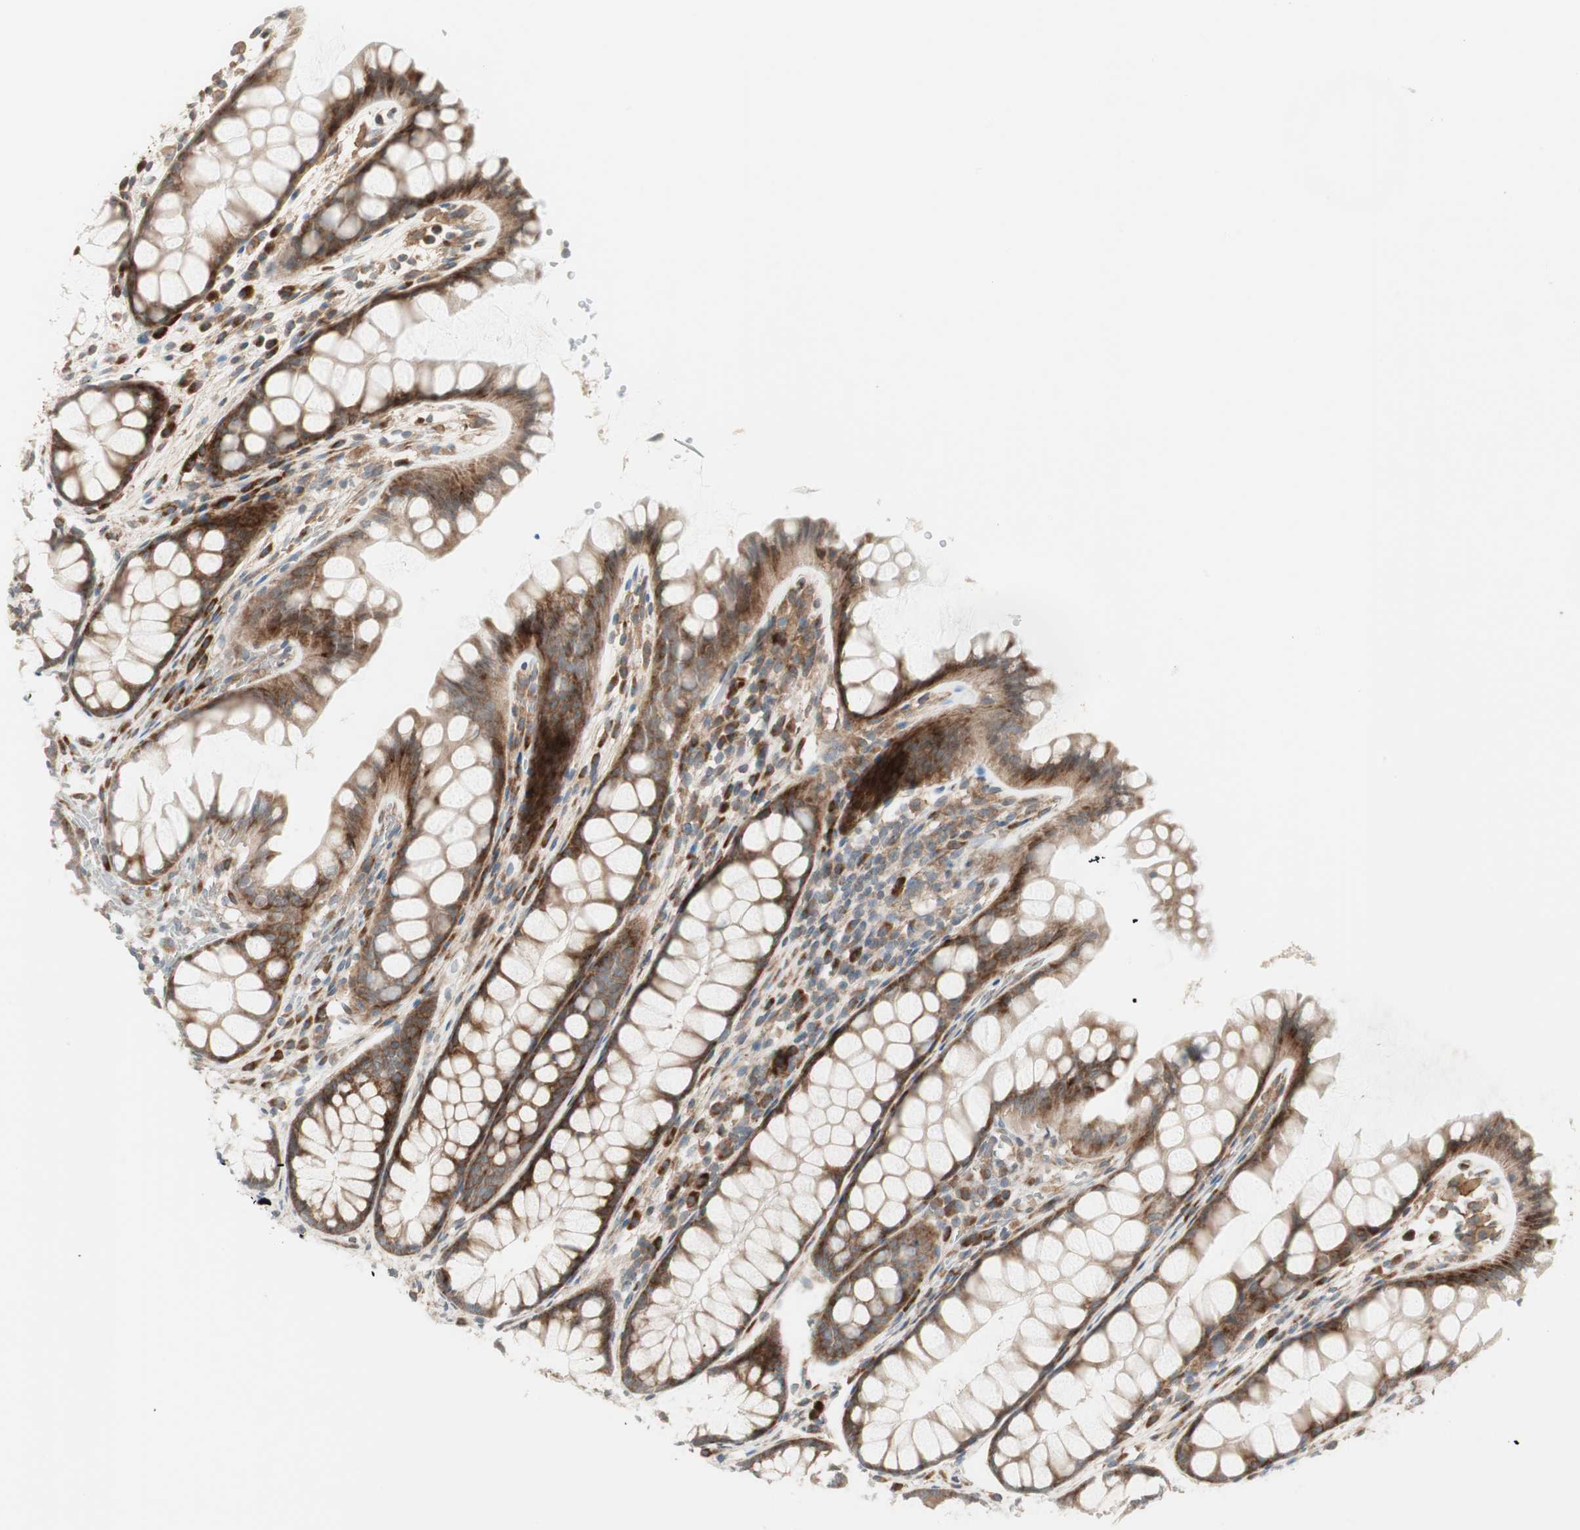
{"staining": {"intensity": "moderate", "quantity": ">75%", "location": "cytoplasmic/membranous"}, "tissue": "colon", "cell_type": "Endothelial cells", "image_type": "normal", "snomed": [{"axis": "morphology", "description": "Normal tissue, NOS"}, {"axis": "topography", "description": "Colon"}], "caption": "Endothelial cells exhibit moderate cytoplasmic/membranous expression in approximately >75% of cells in unremarkable colon. (DAB = brown stain, brightfield microscopy at high magnification).", "gene": "PPP2R5E", "patient": {"sex": "female", "age": 55}}